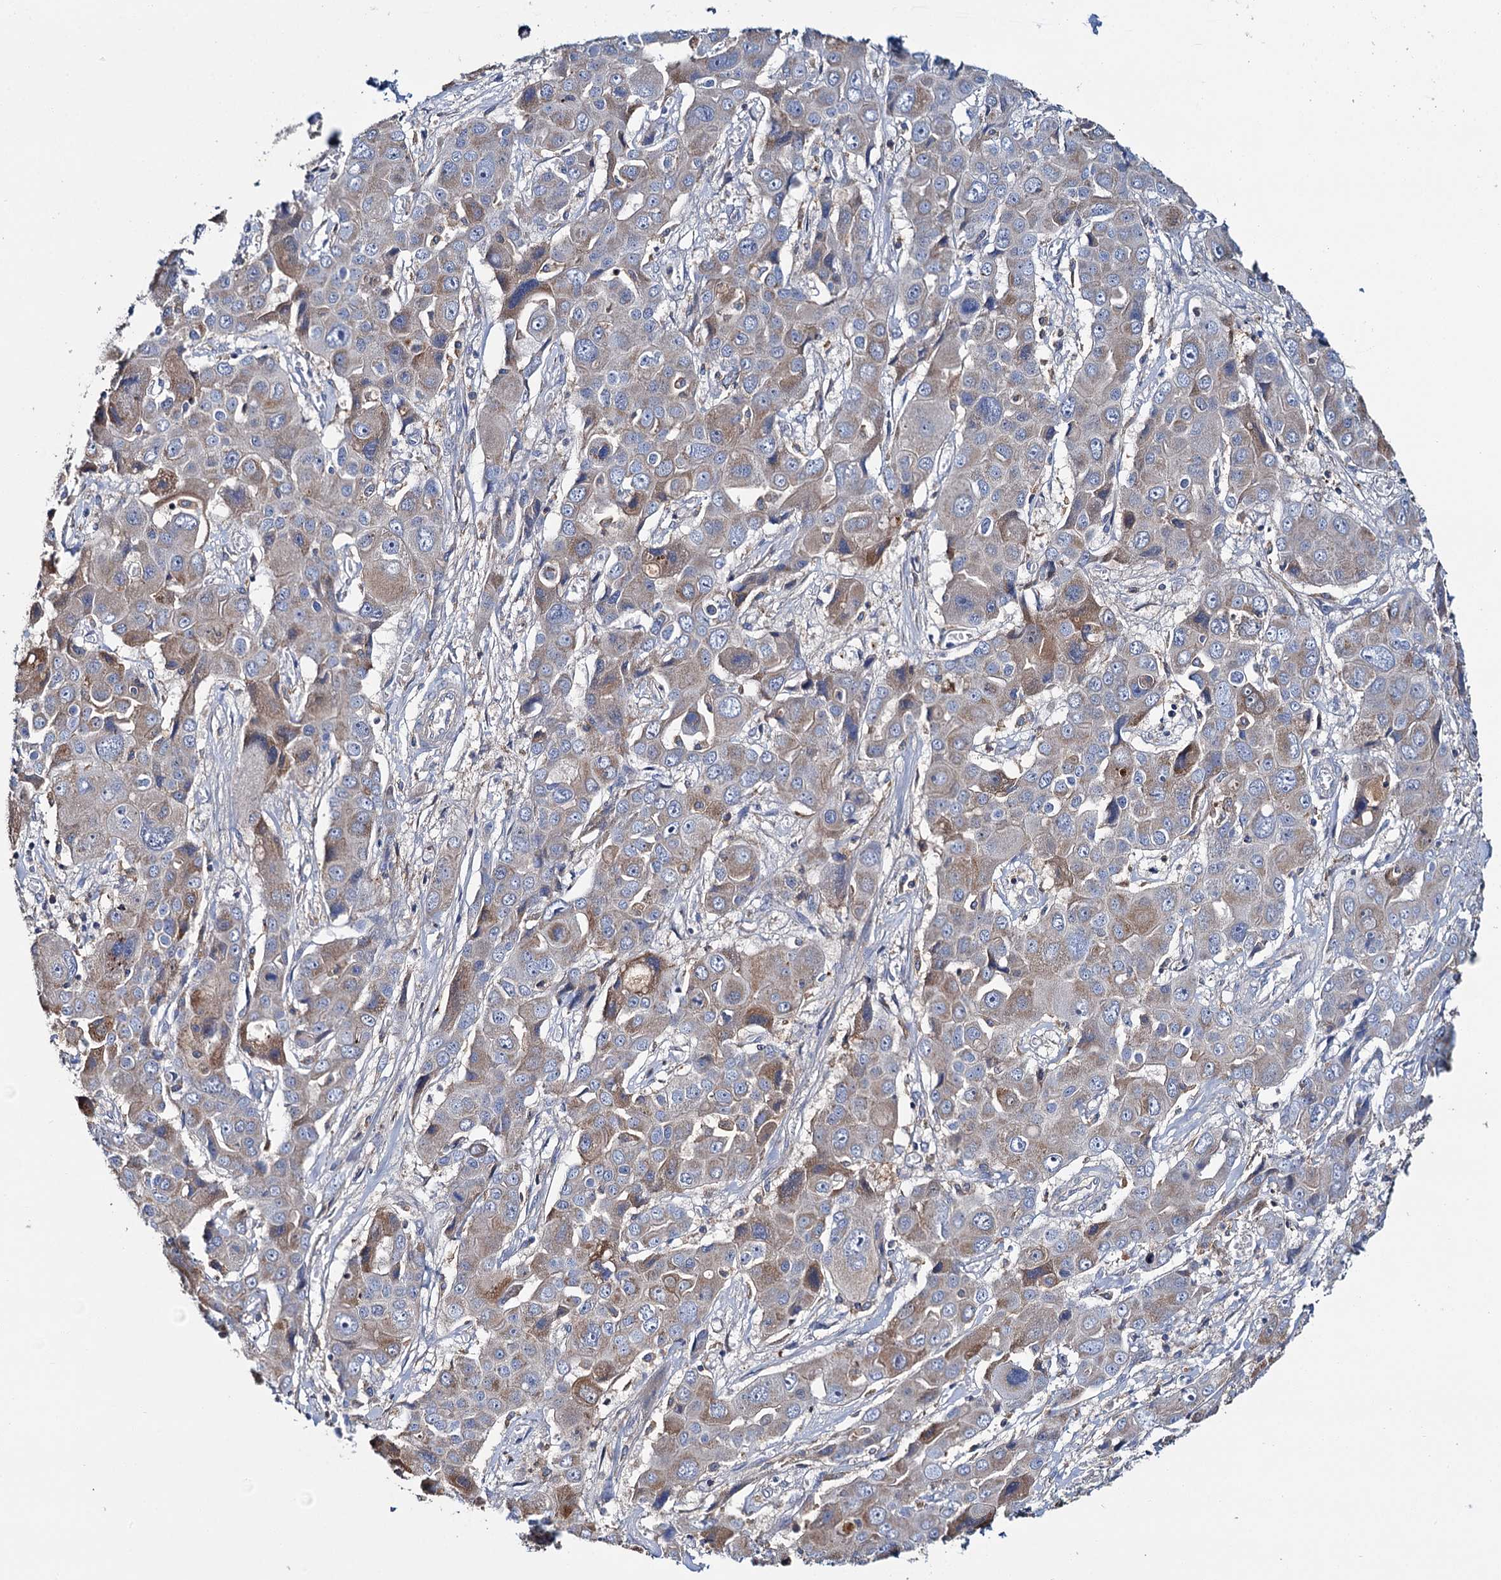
{"staining": {"intensity": "weak", "quantity": "25%-75%", "location": "cytoplasmic/membranous"}, "tissue": "liver cancer", "cell_type": "Tumor cells", "image_type": "cancer", "snomed": [{"axis": "morphology", "description": "Cholangiocarcinoma"}, {"axis": "topography", "description": "Liver"}], "caption": "The histopathology image displays a brown stain indicating the presence of a protein in the cytoplasmic/membranous of tumor cells in liver cancer (cholangiocarcinoma). (DAB IHC, brown staining for protein, blue staining for nuclei).", "gene": "FGFR2", "patient": {"sex": "male", "age": 67}}